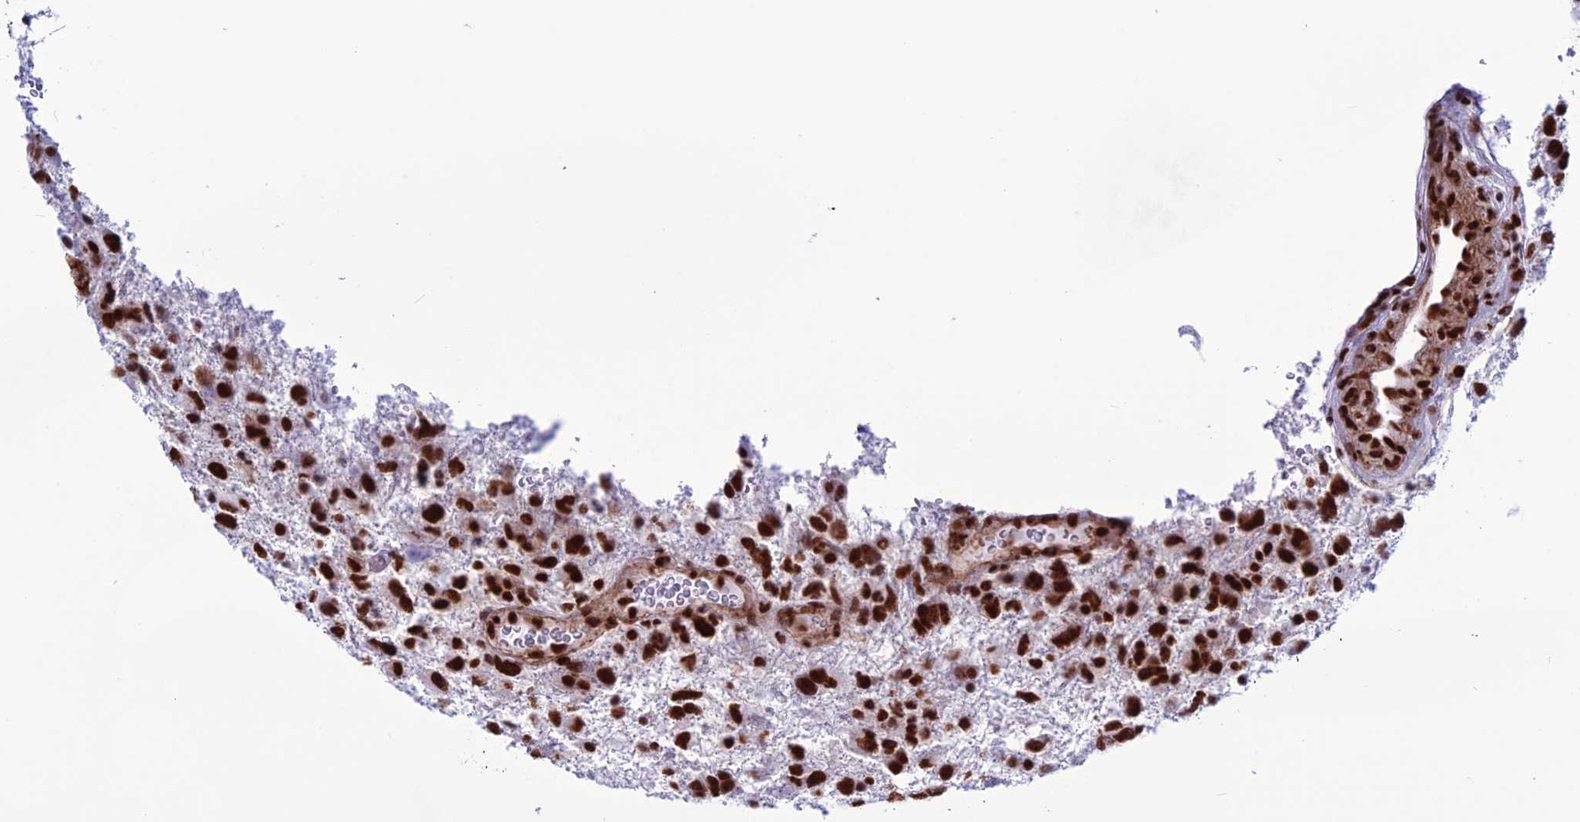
{"staining": {"intensity": "strong", "quantity": ">75%", "location": "nuclear"}, "tissue": "glioma", "cell_type": "Tumor cells", "image_type": "cancer", "snomed": [{"axis": "morphology", "description": "Glioma, malignant, High grade"}, {"axis": "topography", "description": "Brain"}], "caption": "Immunohistochemistry (DAB) staining of human glioma reveals strong nuclear protein expression in about >75% of tumor cells. (DAB (3,3'-diaminobenzidine) = brown stain, brightfield microscopy at high magnification).", "gene": "U2AF1", "patient": {"sex": "male", "age": 61}}